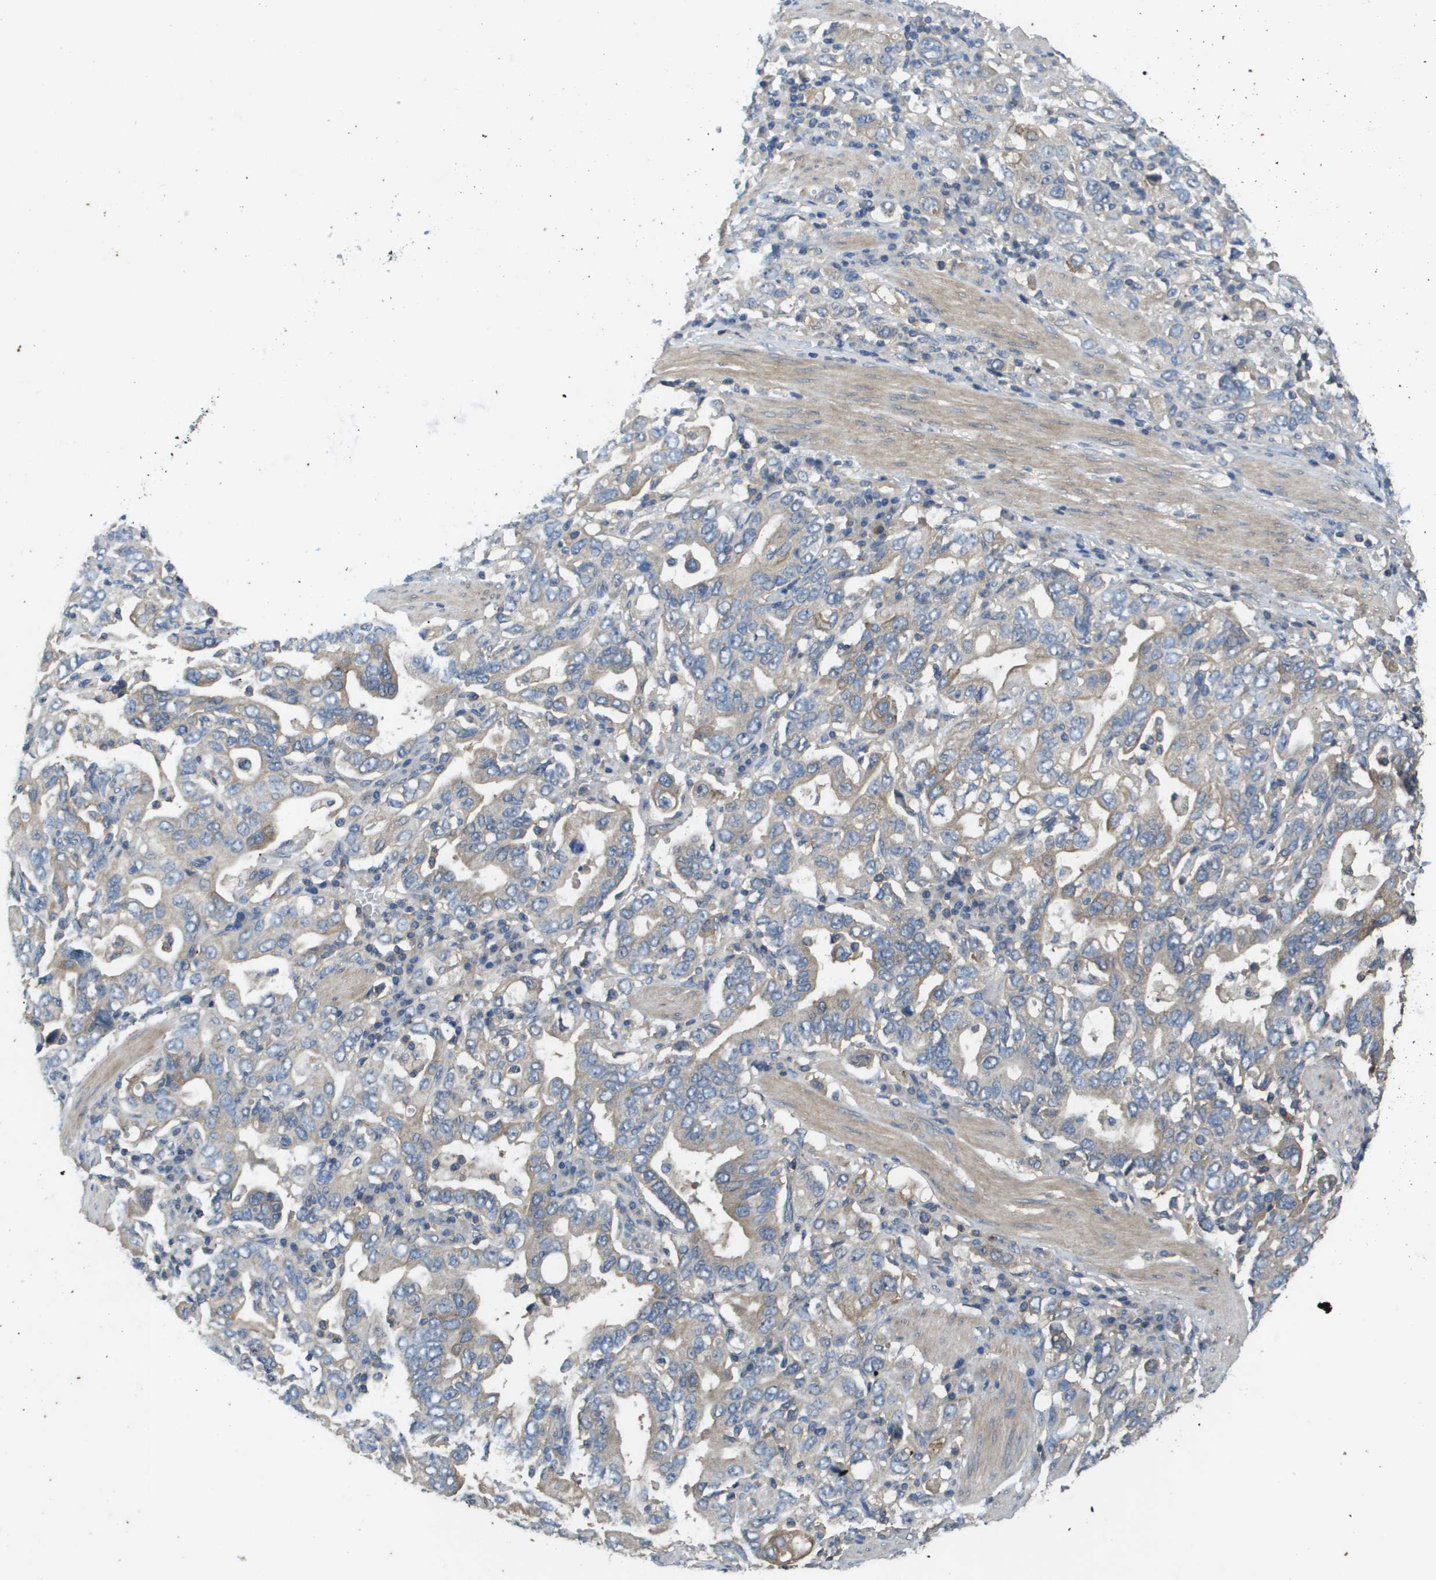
{"staining": {"intensity": "moderate", "quantity": "<25%", "location": "cytoplasmic/membranous"}, "tissue": "stomach cancer", "cell_type": "Tumor cells", "image_type": "cancer", "snomed": [{"axis": "morphology", "description": "Adenocarcinoma, NOS"}, {"axis": "topography", "description": "Stomach, upper"}], "caption": "IHC (DAB) staining of human stomach adenocarcinoma displays moderate cytoplasmic/membranous protein positivity in about <25% of tumor cells.", "gene": "KRT23", "patient": {"sex": "male", "age": 62}}